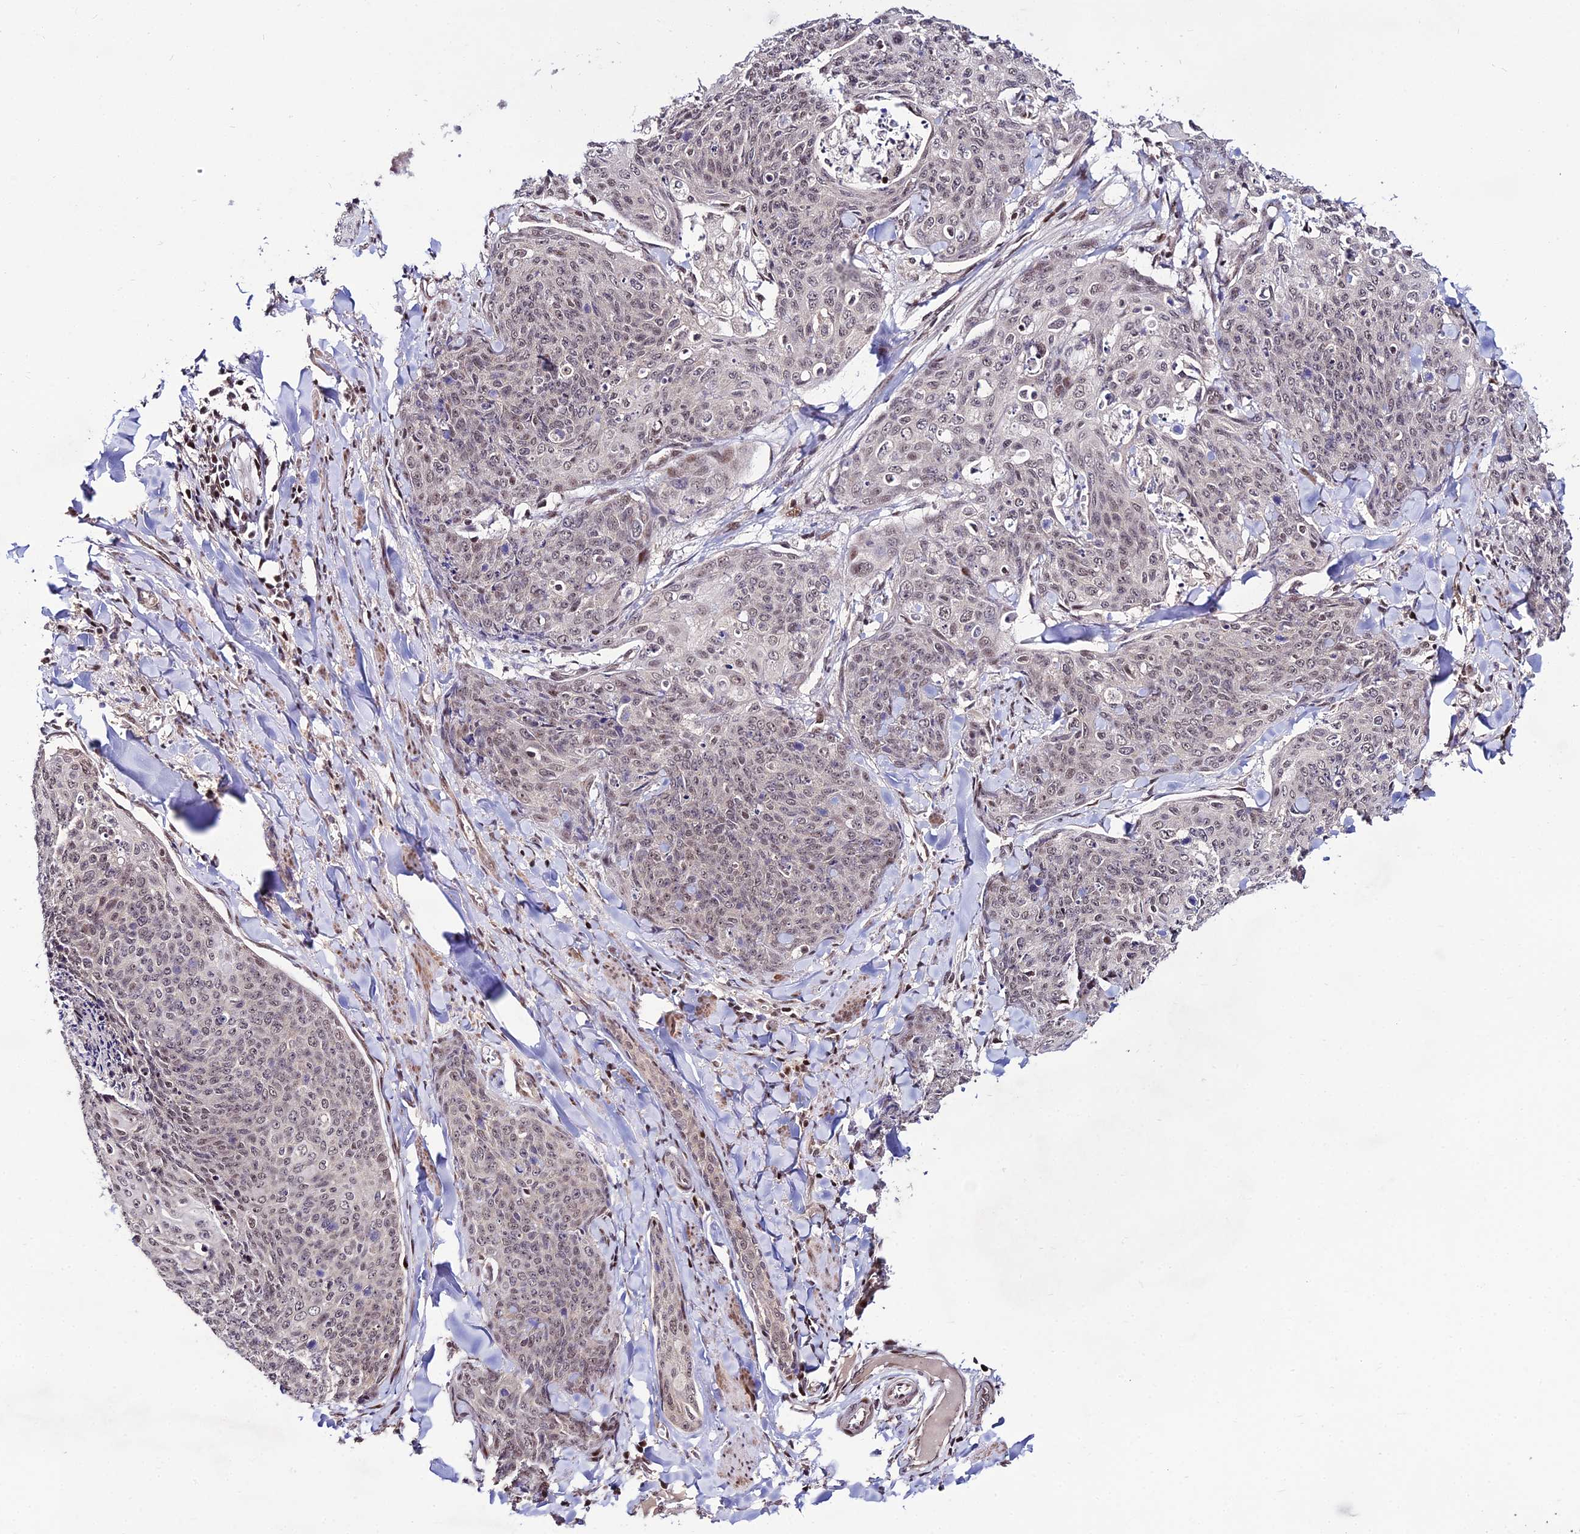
{"staining": {"intensity": "weak", "quantity": ">75%", "location": "nuclear"}, "tissue": "skin cancer", "cell_type": "Tumor cells", "image_type": "cancer", "snomed": [{"axis": "morphology", "description": "Squamous cell carcinoma, NOS"}, {"axis": "topography", "description": "Skin"}, {"axis": "topography", "description": "Vulva"}], "caption": "Immunohistochemical staining of human skin cancer demonstrates low levels of weak nuclear protein positivity in about >75% of tumor cells. (Brightfield microscopy of DAB IHC at high magnification).", "gene": "CIB3", "patient": {"sex": "female", "age": 85}}